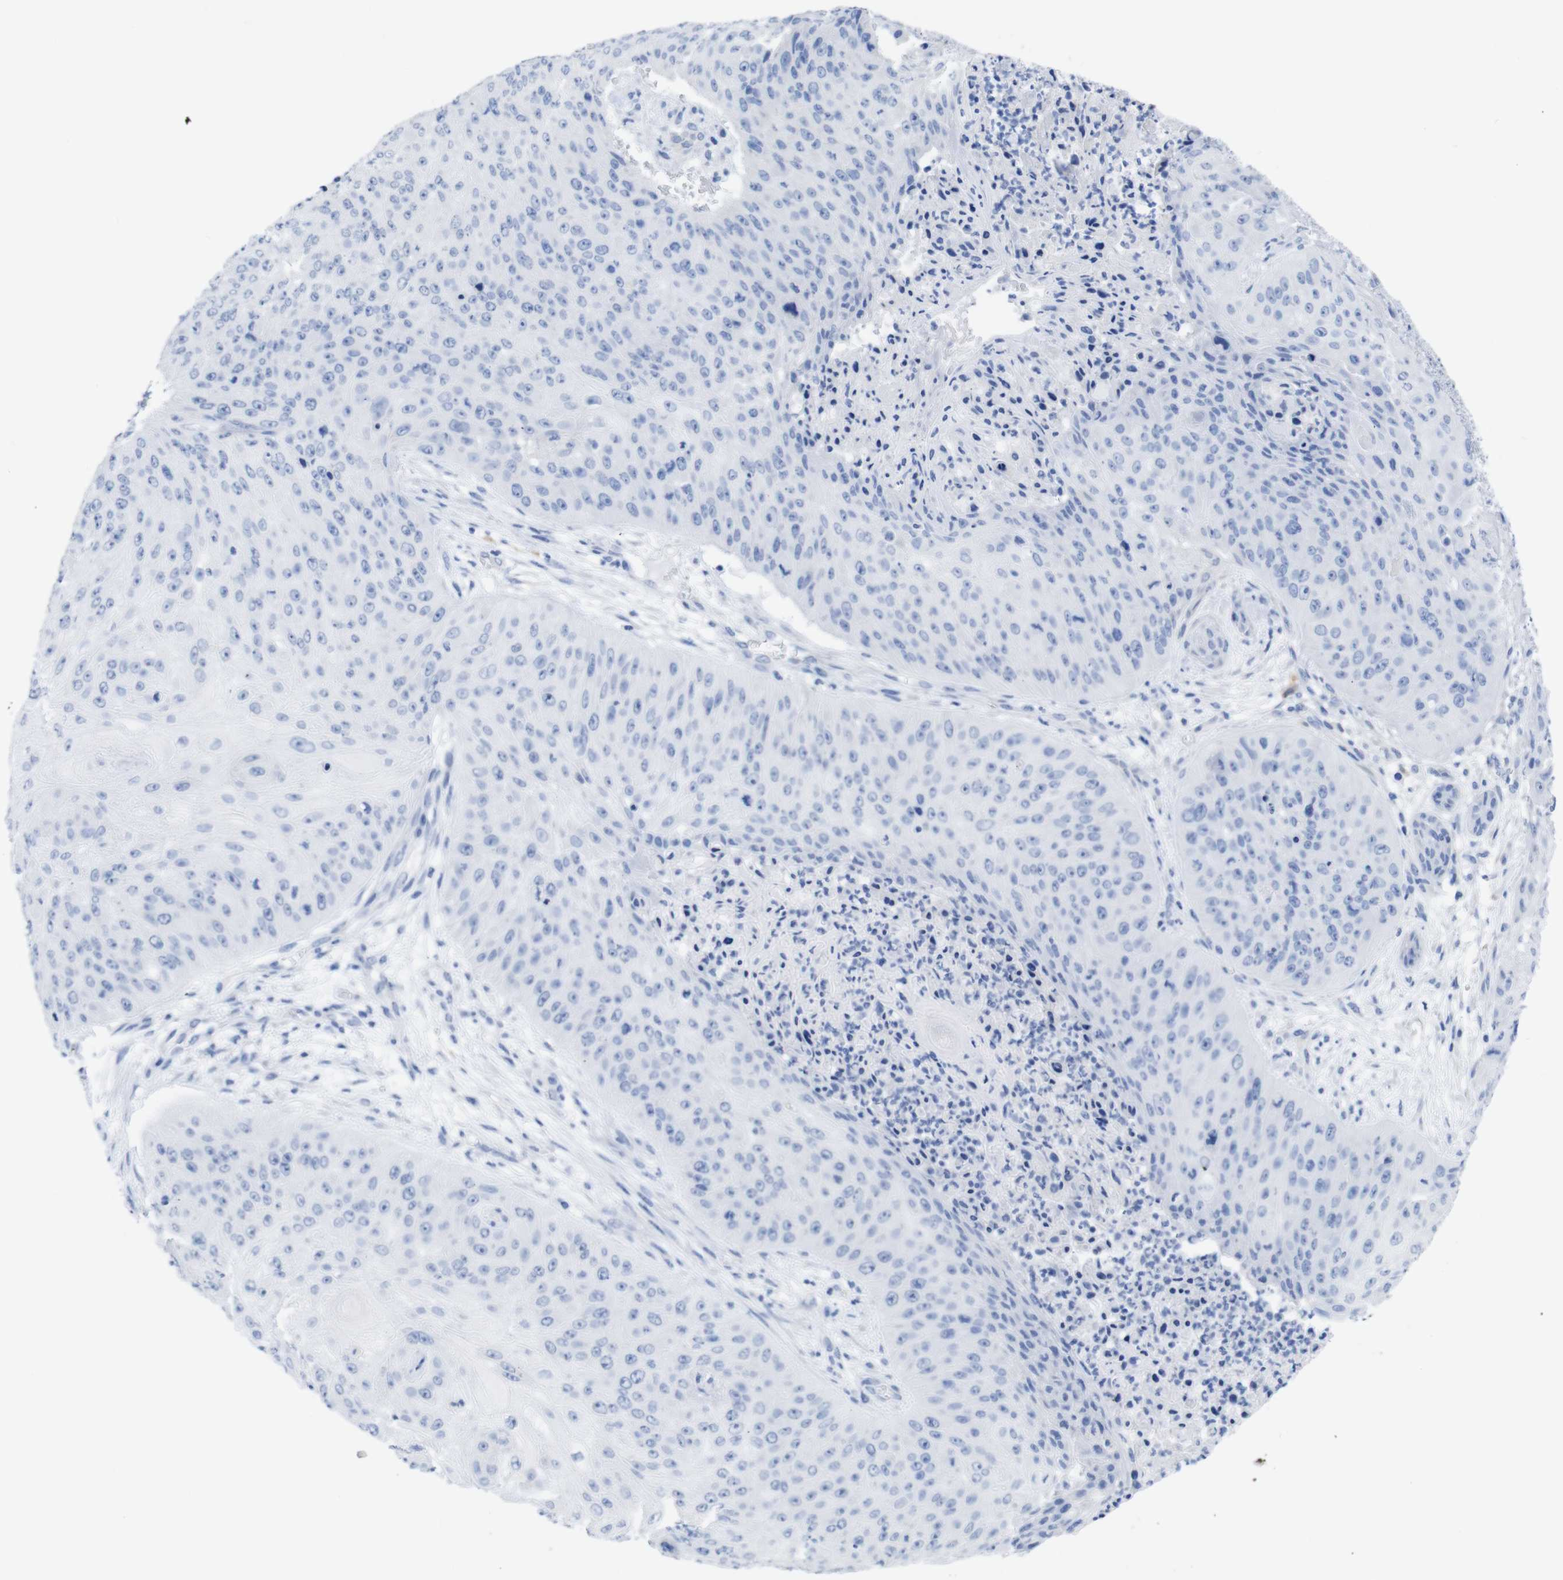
{"staining": {"intensity": "negative", "quantity": "none", "location": "none"}, "tissue": "skin cancer", "cell_type": "Tumor cells", "image_type": "cancer", "snomed": [{"axis": "morphology", "description": "Squamous cell carcinoma, NOS"}, {"axis": "topography", "description": "Skin"}], "caption": "The image exhibits no significant positivity in tumor cells of skin squamous cell carcinoma.", "gene": "PNMA1", "patient": {"sex": "female", "age": 80}}